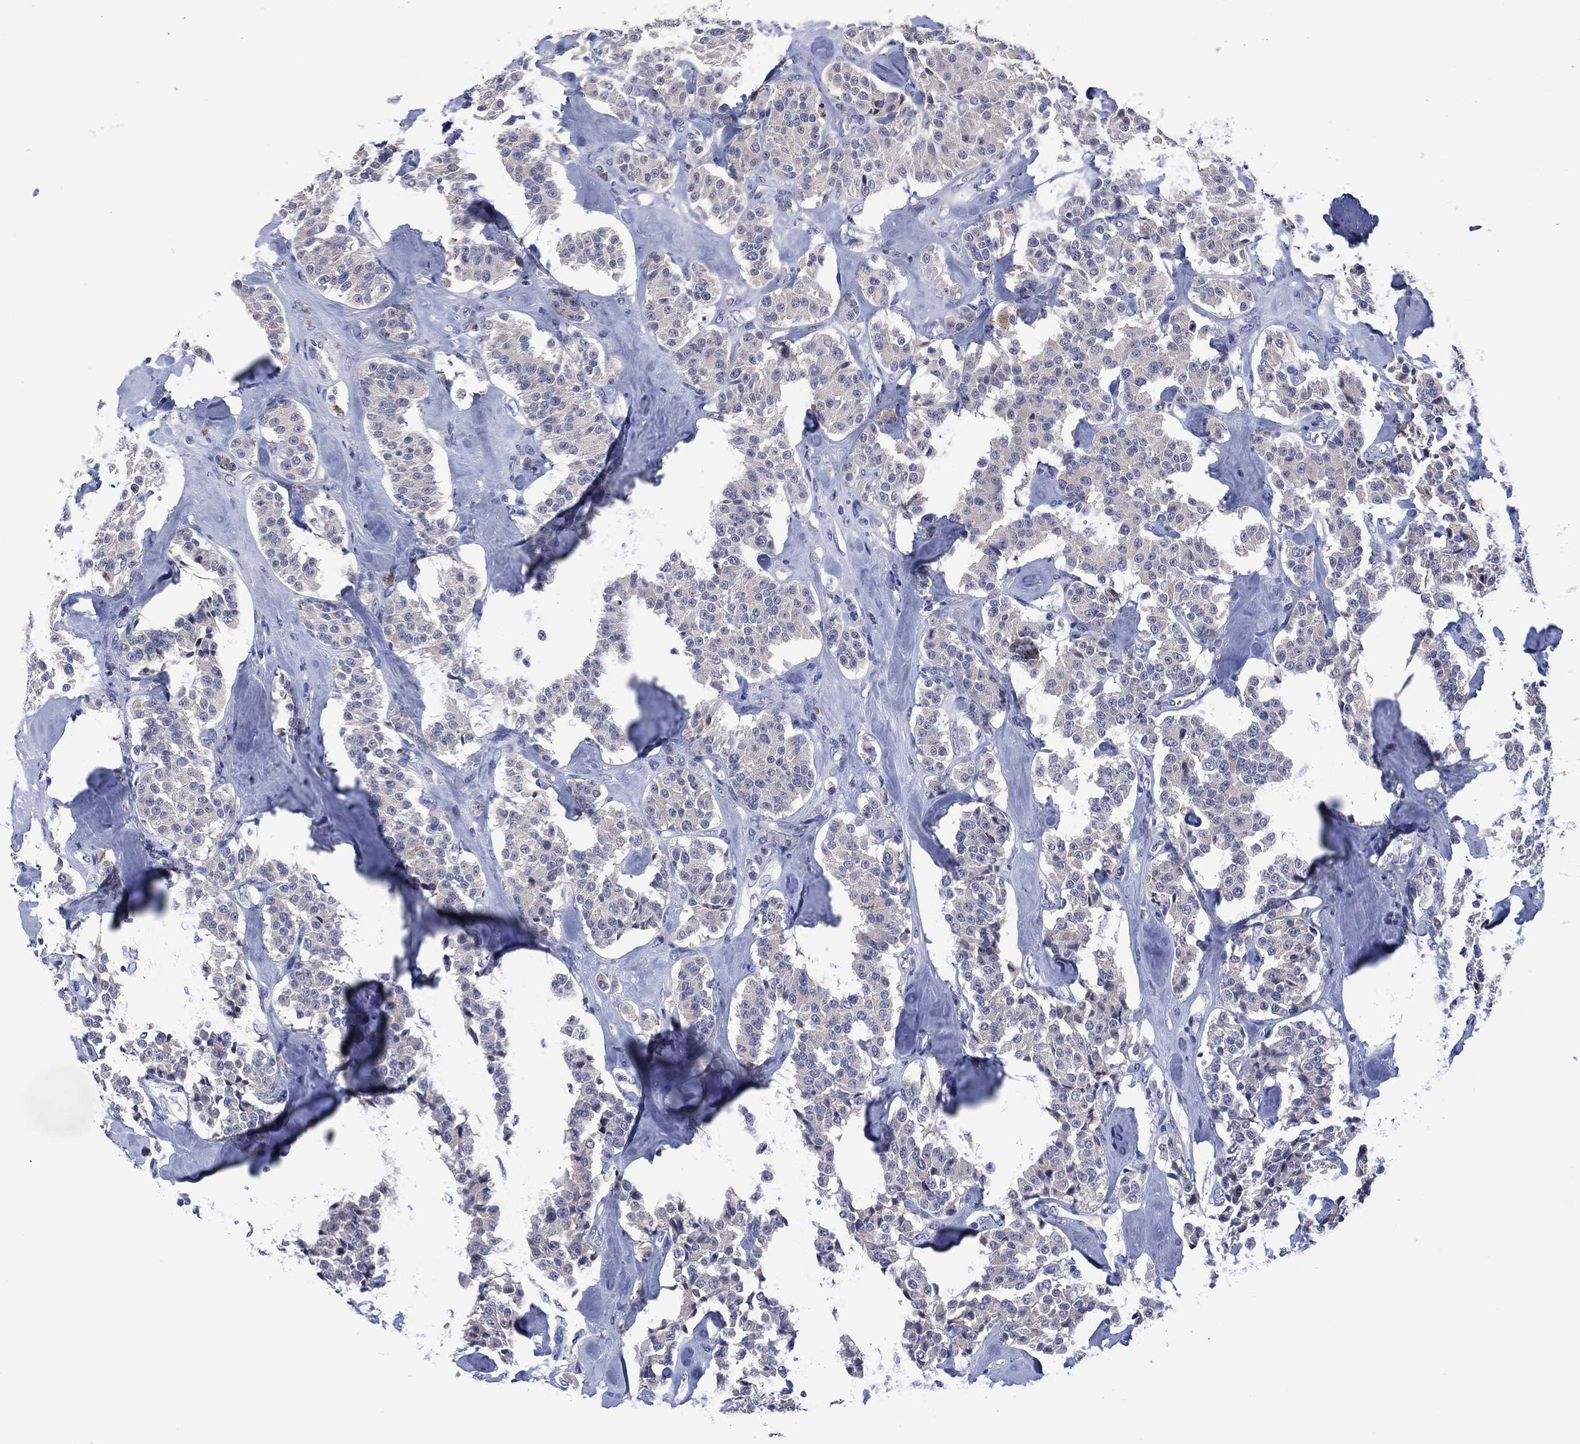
{"staining": {"intensity": "negative", "quantity": "none", "location": "none"}, "tissue": "carcinoid", "cell_type": "Tumor cells", "image_type": "cancer", "snomed": [{"axis": "morphology", "description": "Carcinoid, malignant, NOS"}, {"axis": "topography", "description": "Pancreas"}], "caption": "Protein analysis of carcinoid (malignant) reveals no significant staining in tumor cells.", "gene": "USP26", "patient": {"sex": "male", "age": 41}}